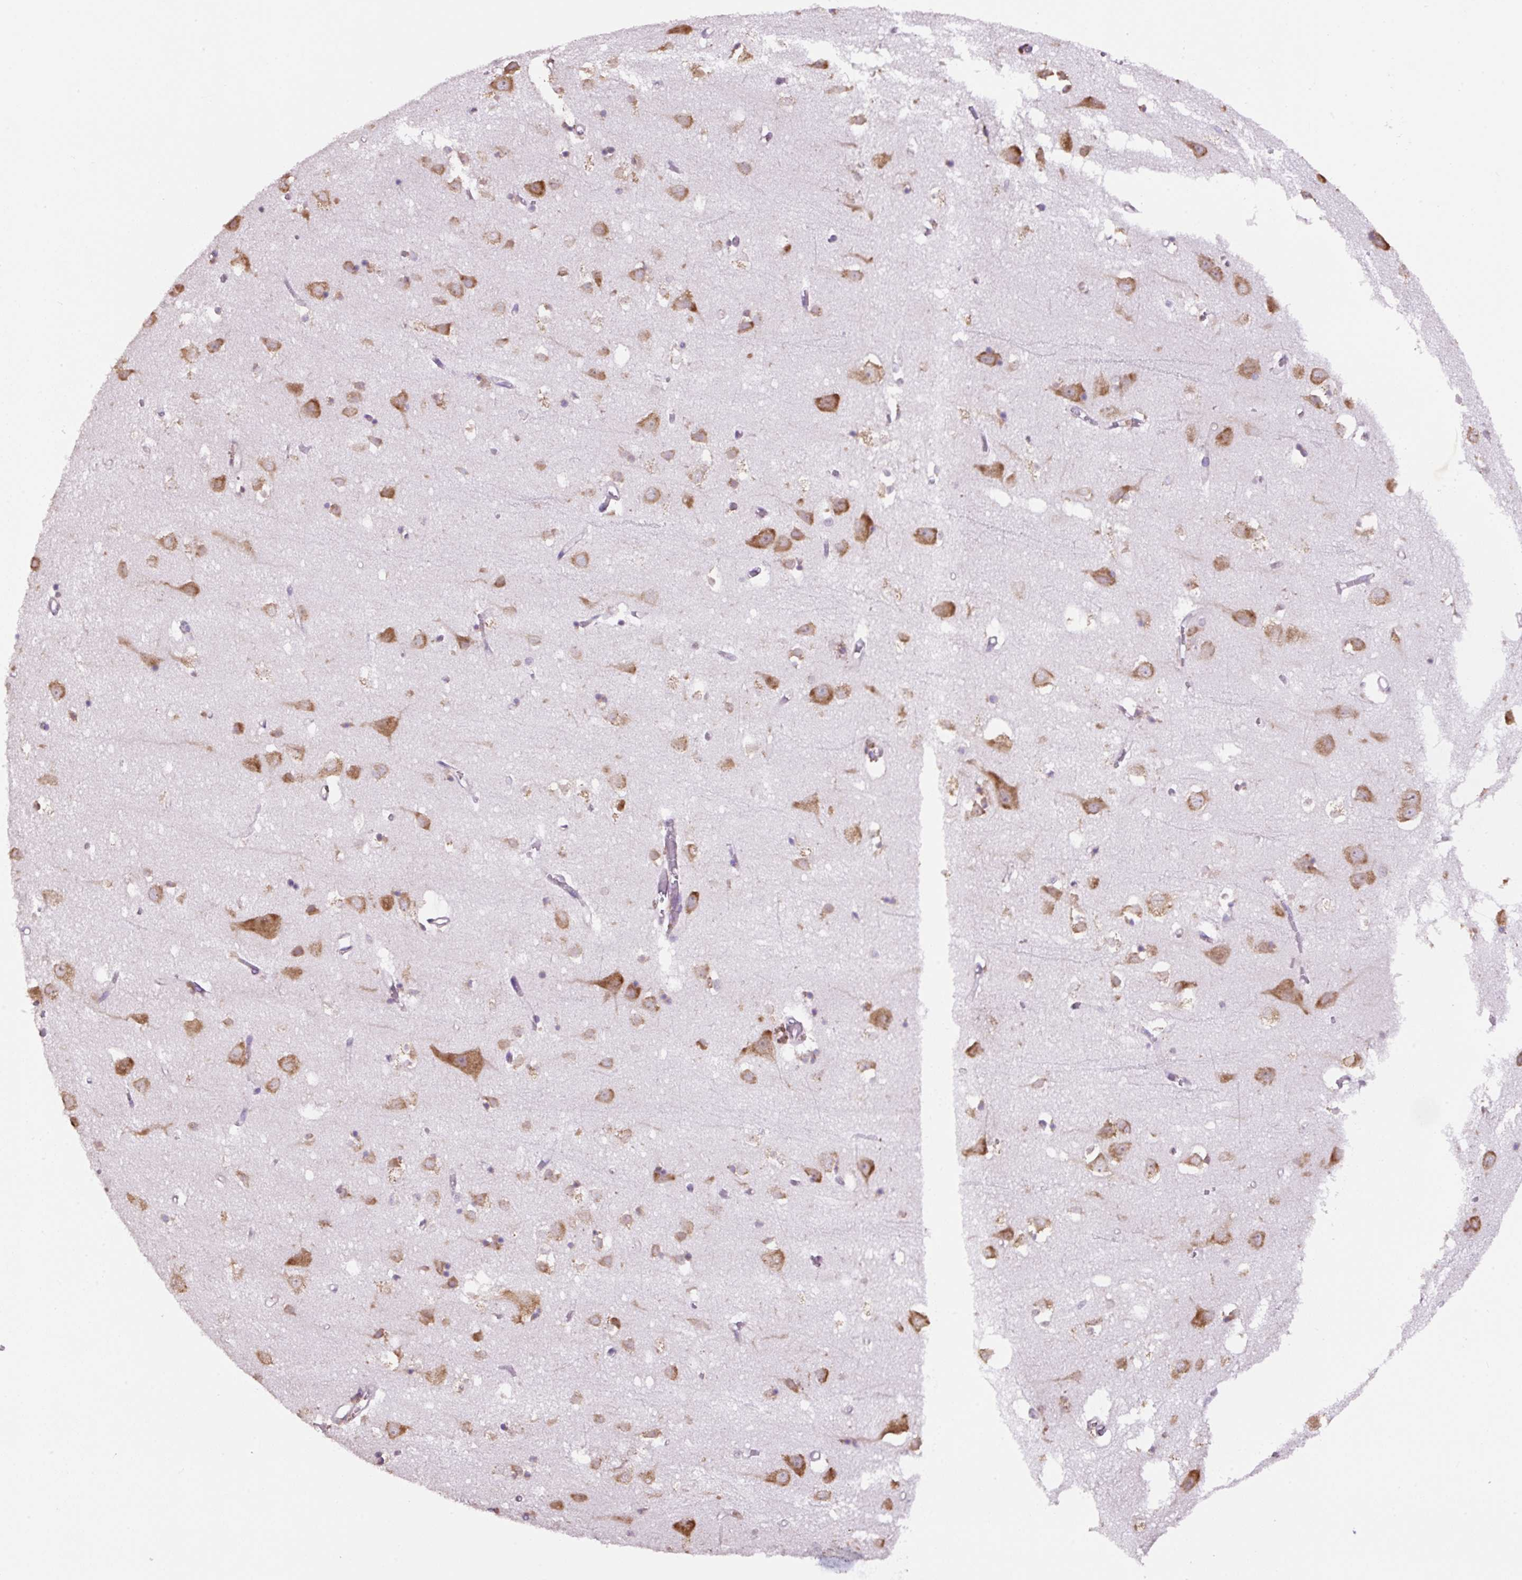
{"staining": {"intensity": "negative", "quantity": "none", "location": "none"}, "tissue": "cerebral cortex", "cell_type": "Endothelial cells", "image_type": "normal", "snomed": [{"axis": "morphology", "description": "Normal tissue, NOS"}, {"axis": "topography", "description": "Cerebral cortex"}], "caption": "The micrograph exhibits no staining of endothelial cells in benign cerebral cortex.", "gene": "RPS23", "patient": {"sex": "male", "age": 70}}